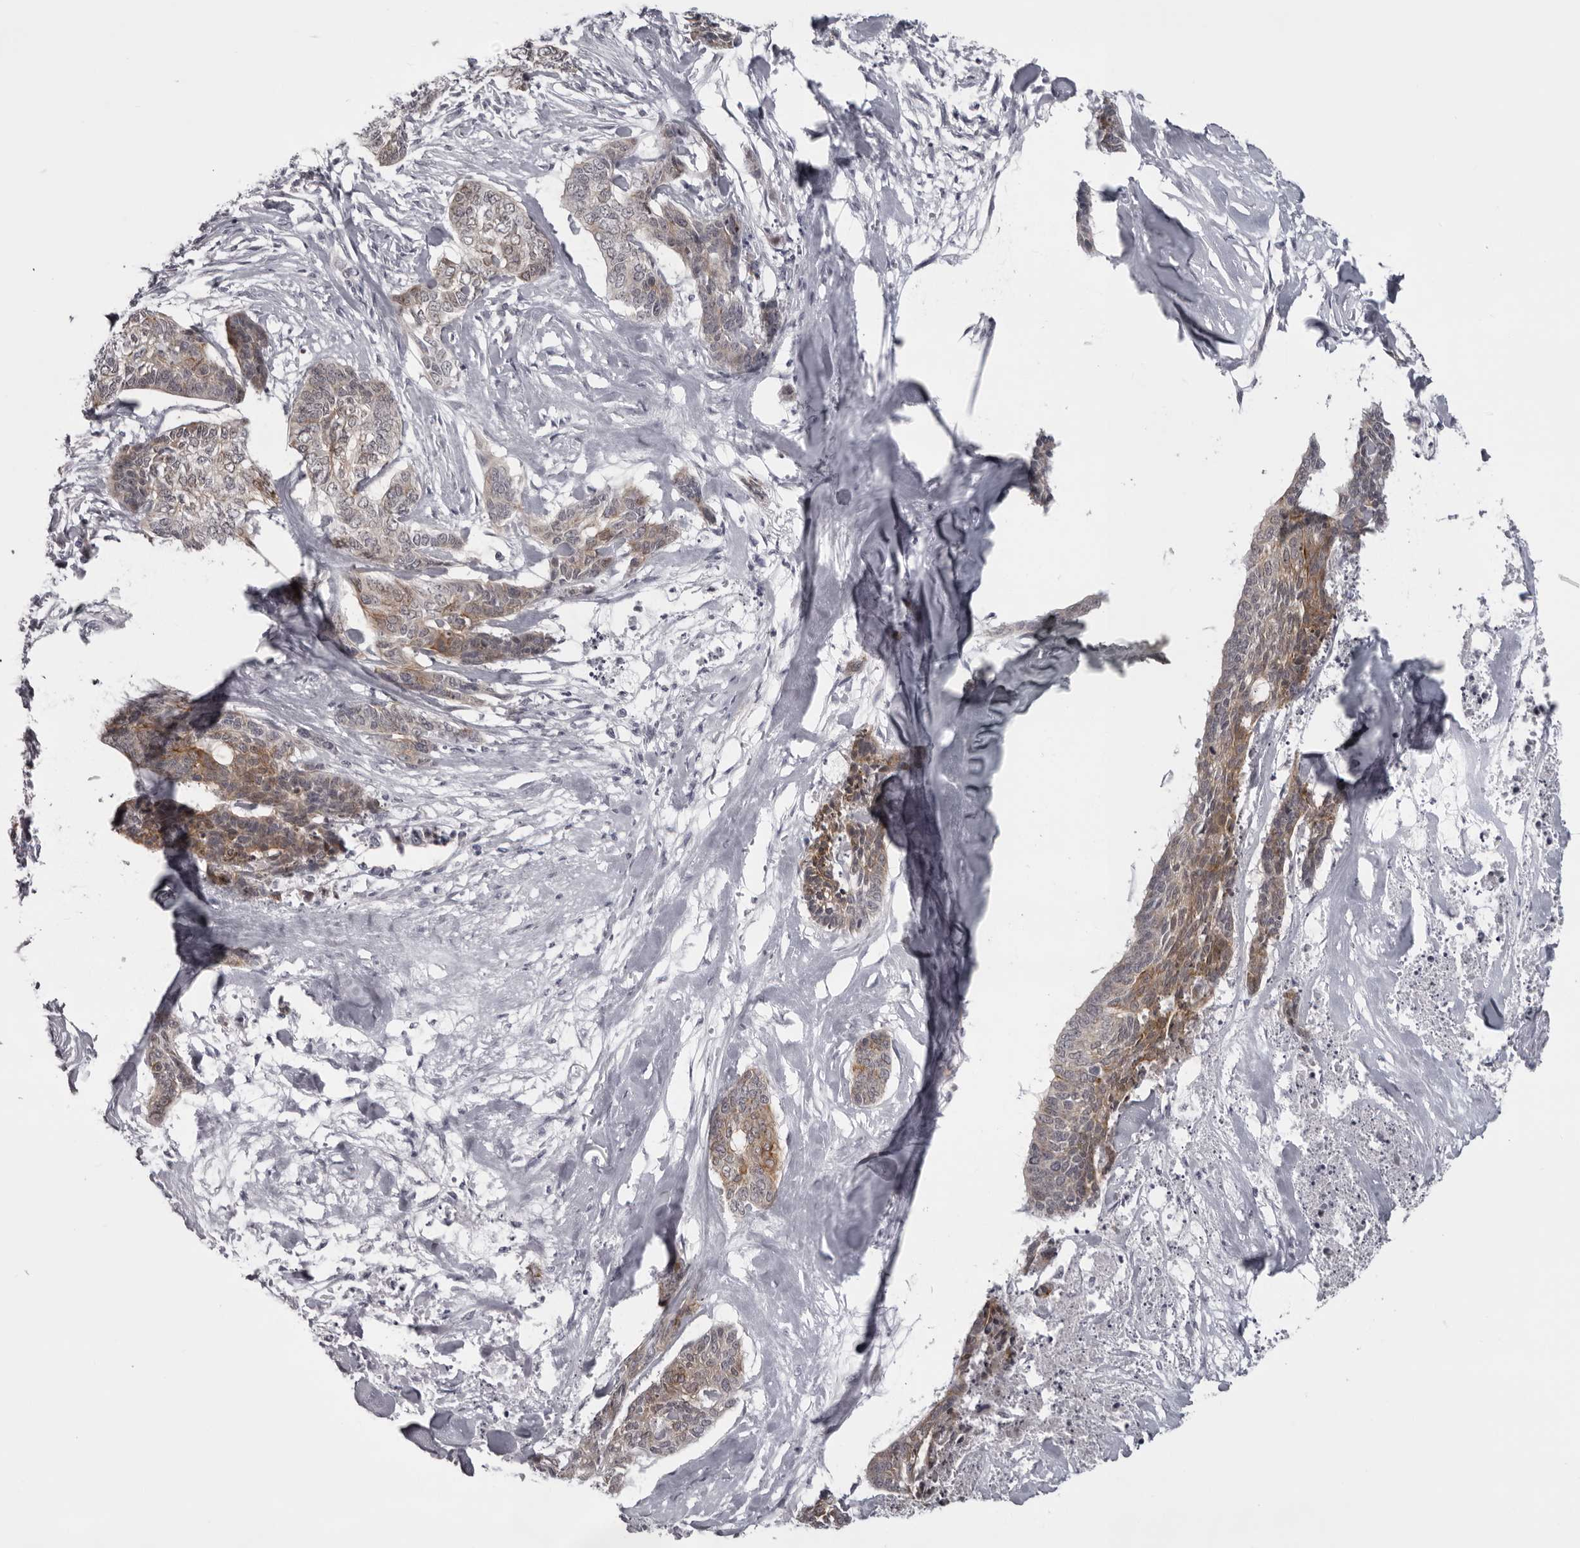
{"staining": {"intensity": "moderate", "quantity": ">75%", "location": "cytoplasmic/membranous"}, "tissue": "skin cancer", "cell_type": "Tumor cells", "image_type": "cancer", "snomed": [{"axis": "morphology", "description": "Basal cell carcinoma"}, {"axis": "topography", "description": "Skin"}], "caption": "Skin basal cell carcinoma tissue demonstrates moderate cytoplasmic/membranous positivity in about >75% of tumor cells, visualized by immunohistochemistry.", "gene": "NUDT18", "patient": {"sex": "female", "age": 64}}